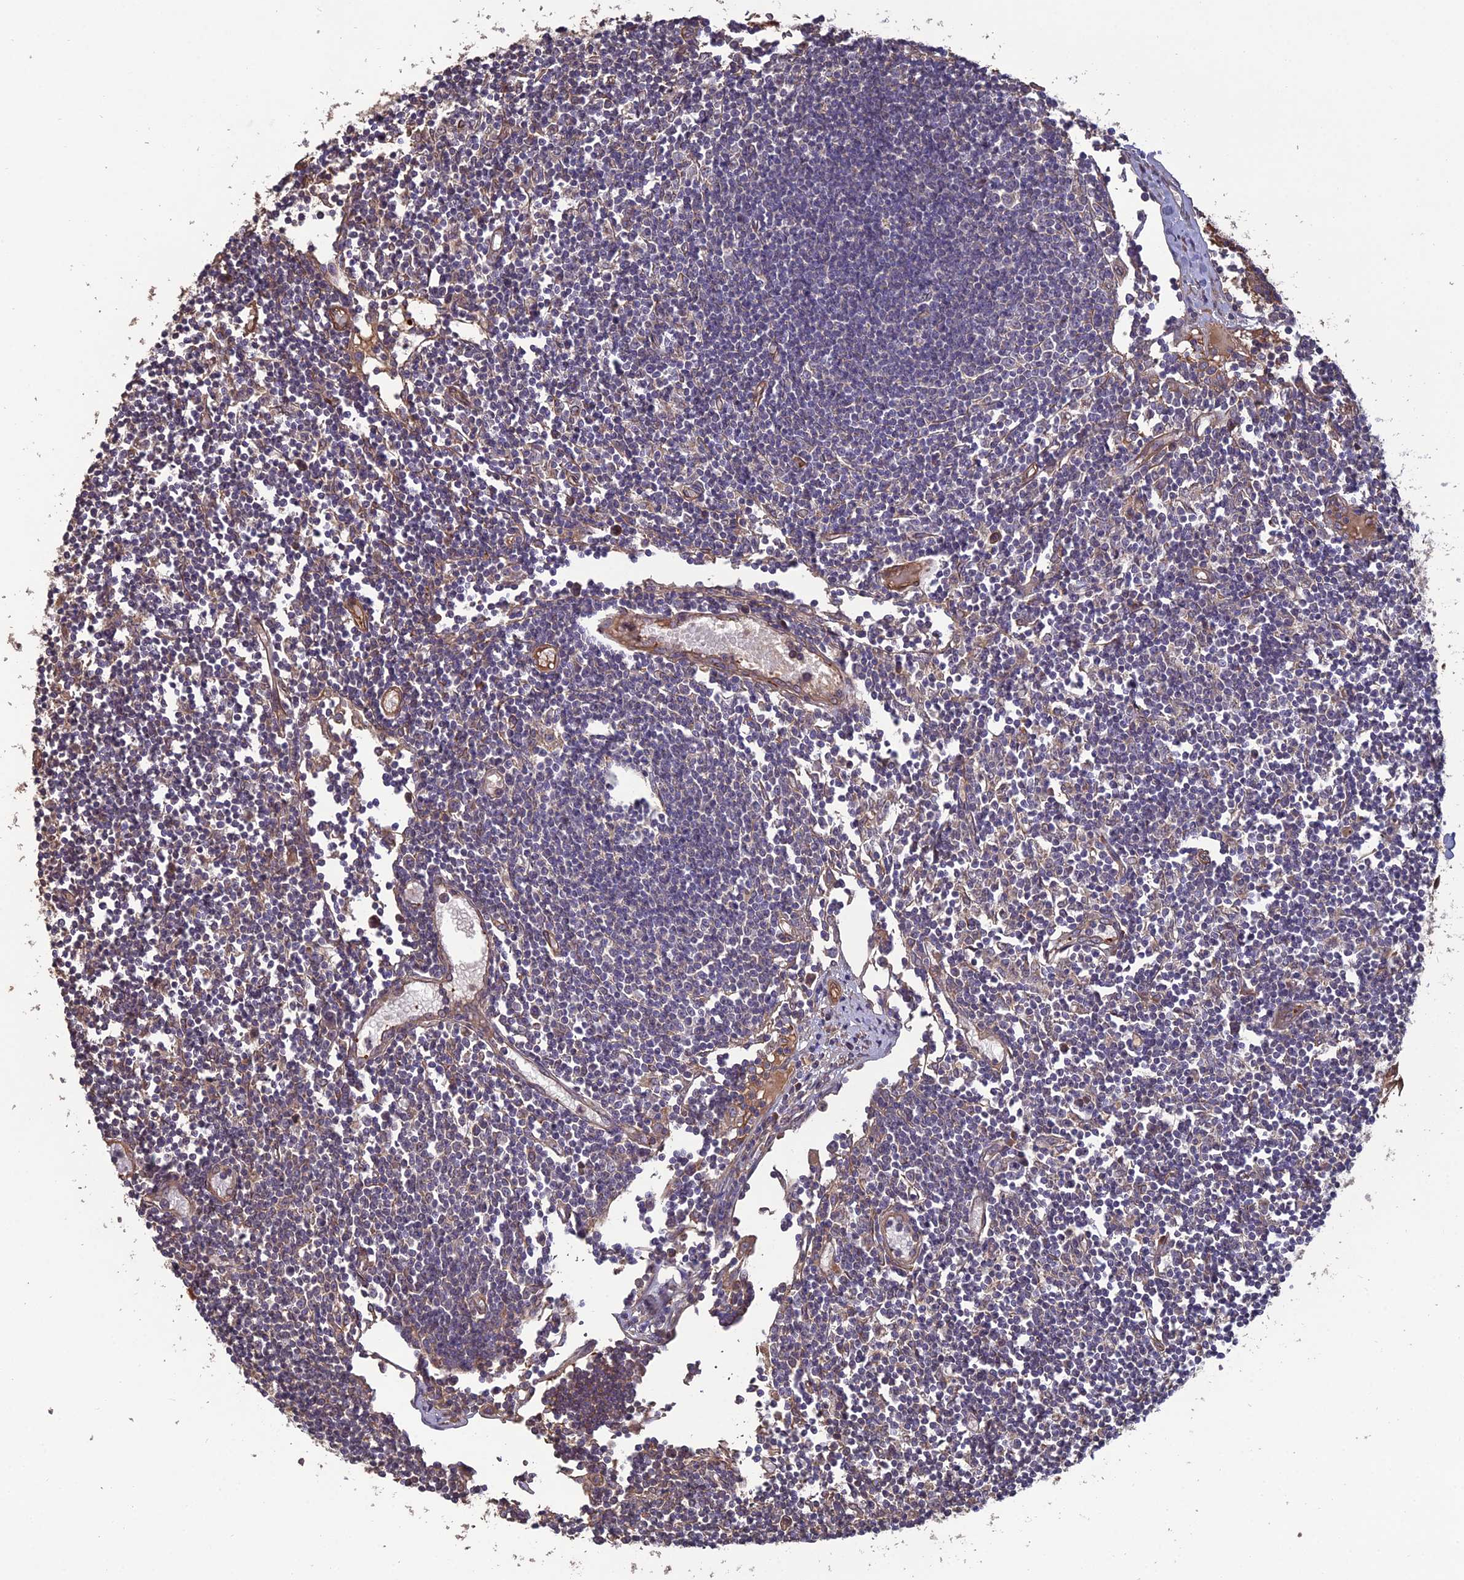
{"staining": {"intensity": "weak", "quantity": "<25%", "location": "cytoplasmic/membranous"}, "tissue": "lymph node", "cell_type": "Non-germinal center cells", "image_type": "normal", "snomed": [{"axis": "morphology", "description": "Normal tissue, NOS"}, {"axis": "topography", "description": "Lymph node"}], "caption": "High magnification brightfield microscopy of normal lymph node stained with DAB (brown) and counterstained with hematoxylin (blue): non-germinal center cells show no significant expression.", "gene": "ATP6V0A2", "patient": {"sex": "female", "age": 11}}